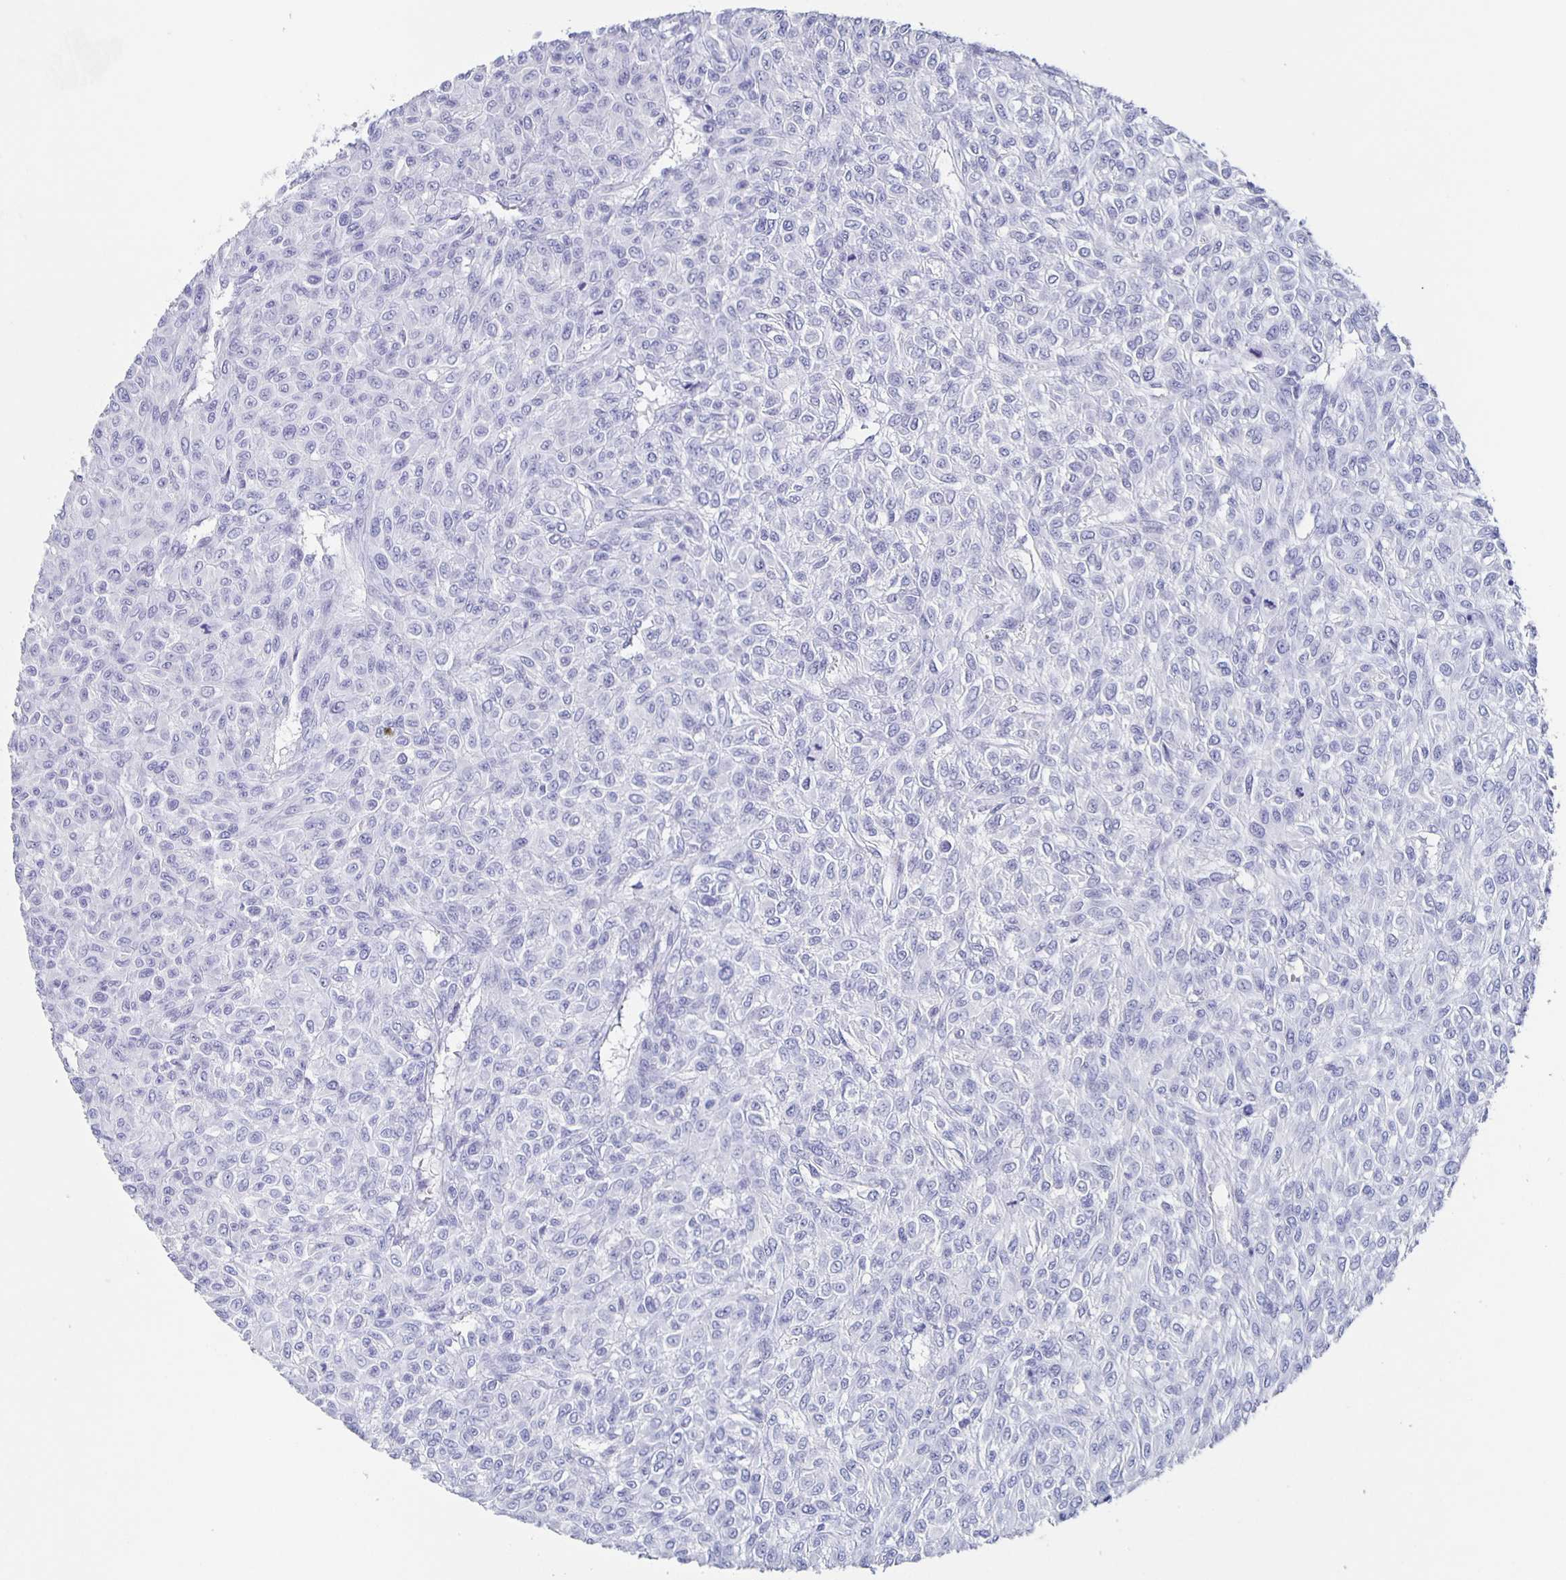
{"staining": {"intensity": "negative", "quantity": "none", "location": "none"}, "tissue": "renal cancer", "cell_type": "Tumor cells", "image_type": "cancer", "snomed": [{"axis": "morphology", "description": "Adenocarcinoma, NOS"}, {"axis": "topography", "description": "Kidney"}], "caption": "Immunohistochemistry image of neoplastic tissue: human renal cancer (adenocarcinoma) stained with DAB (3,3'-diaminobenzidine) displays no significant protein positivity in tumor cells.", "gene": "SLC34A2", "patient": {"sex": "male", "age": 58}}